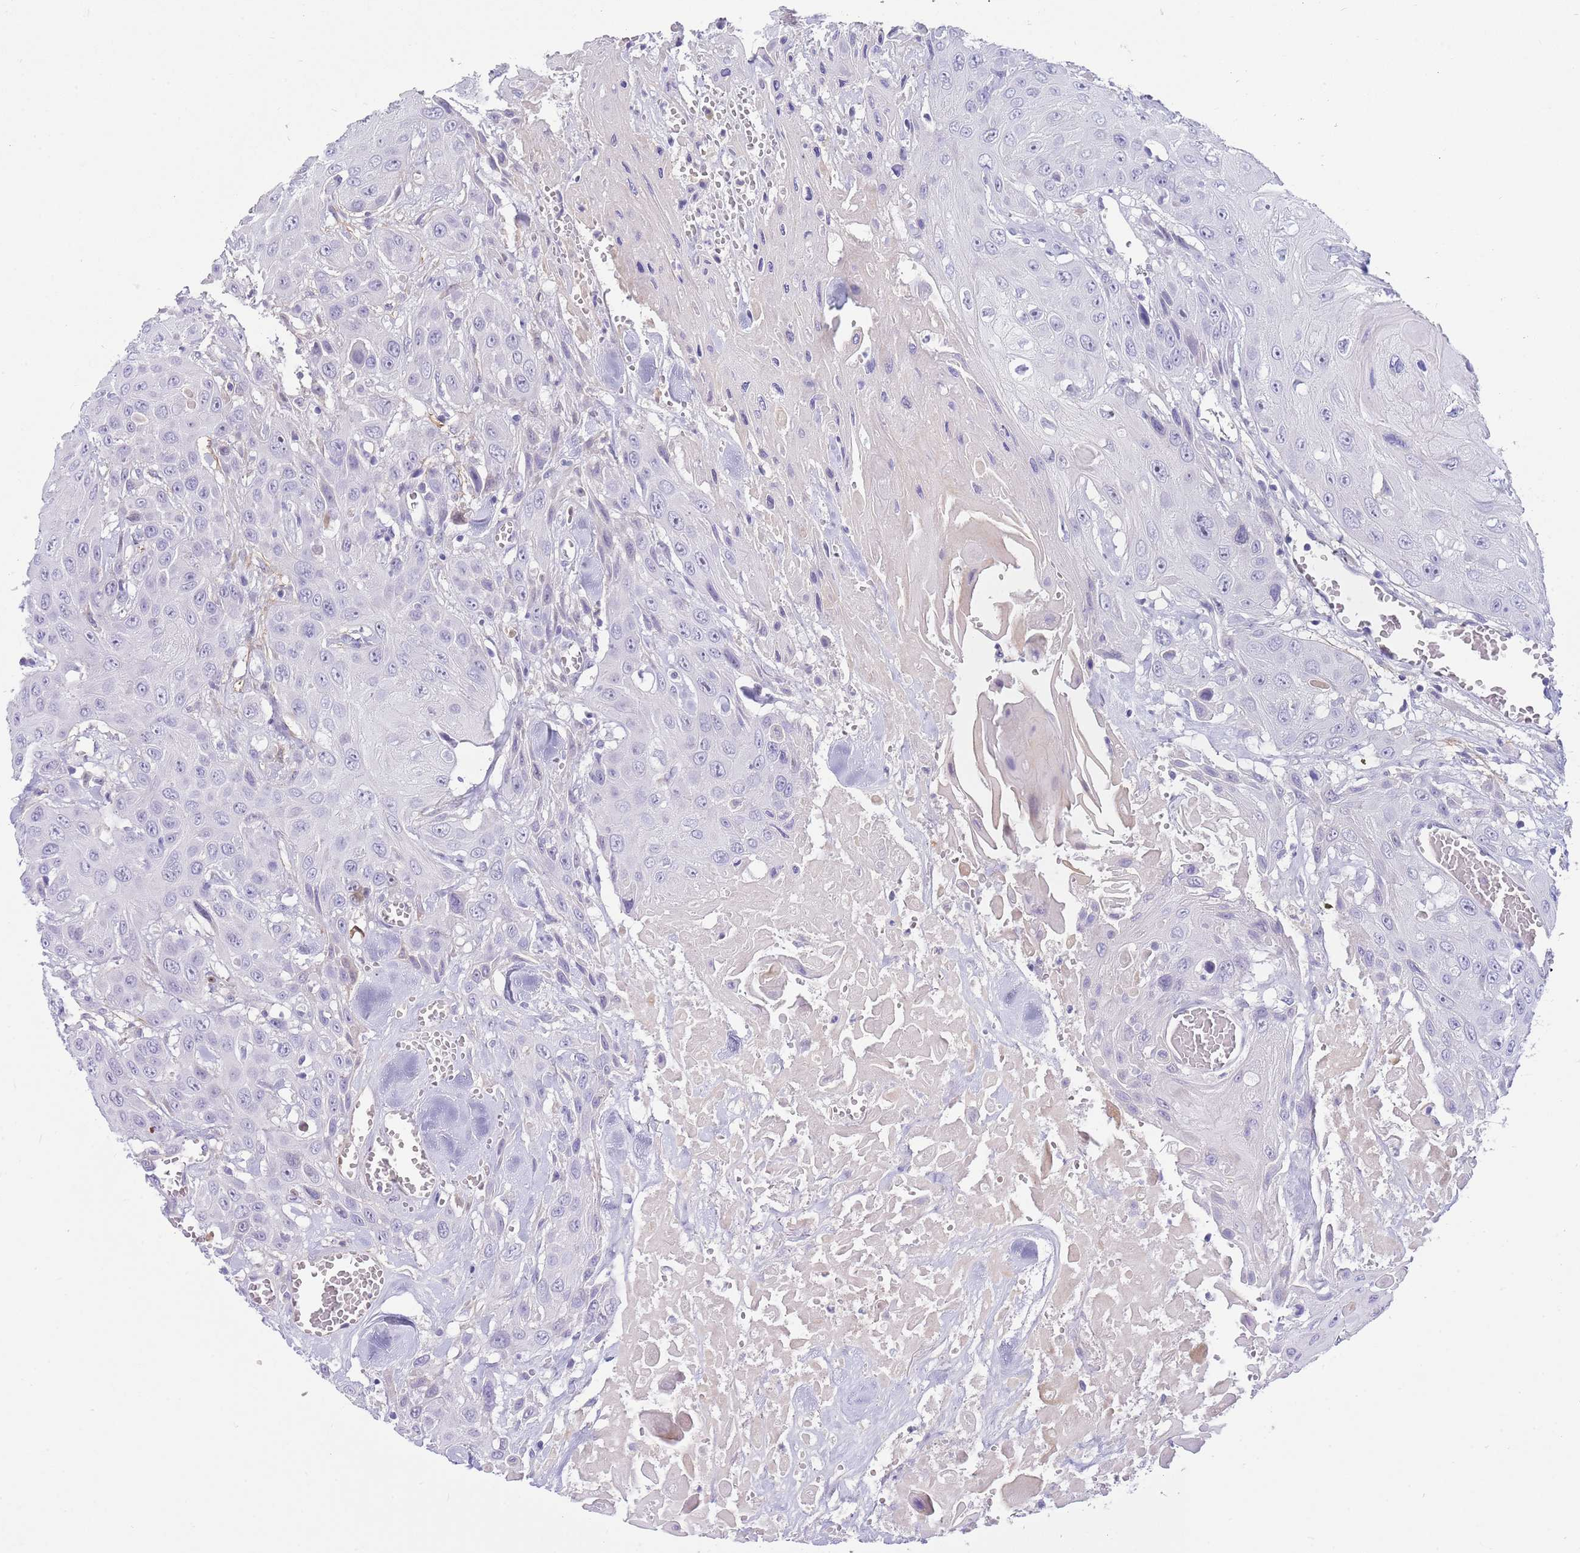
{"staining": {"intensity": "negative", "quantity": "none", "location": "none"}, "tissue": "head and neck cancer", "cell_type": "Tumor cells", "image_type": "cancer", "snomed": [{"axis": "morphology", "description": "Squamous cell carcinoma, NOS"}, {"axis": "topography", "description": "Head-Neck"}], "caption": "Immunohistochemistry of human squamous cell carcinoma (head and neck) displays no staining in tumor cells.", "gene": "LEPROTL1", "patient": {"sex": "male", "age": 81}}